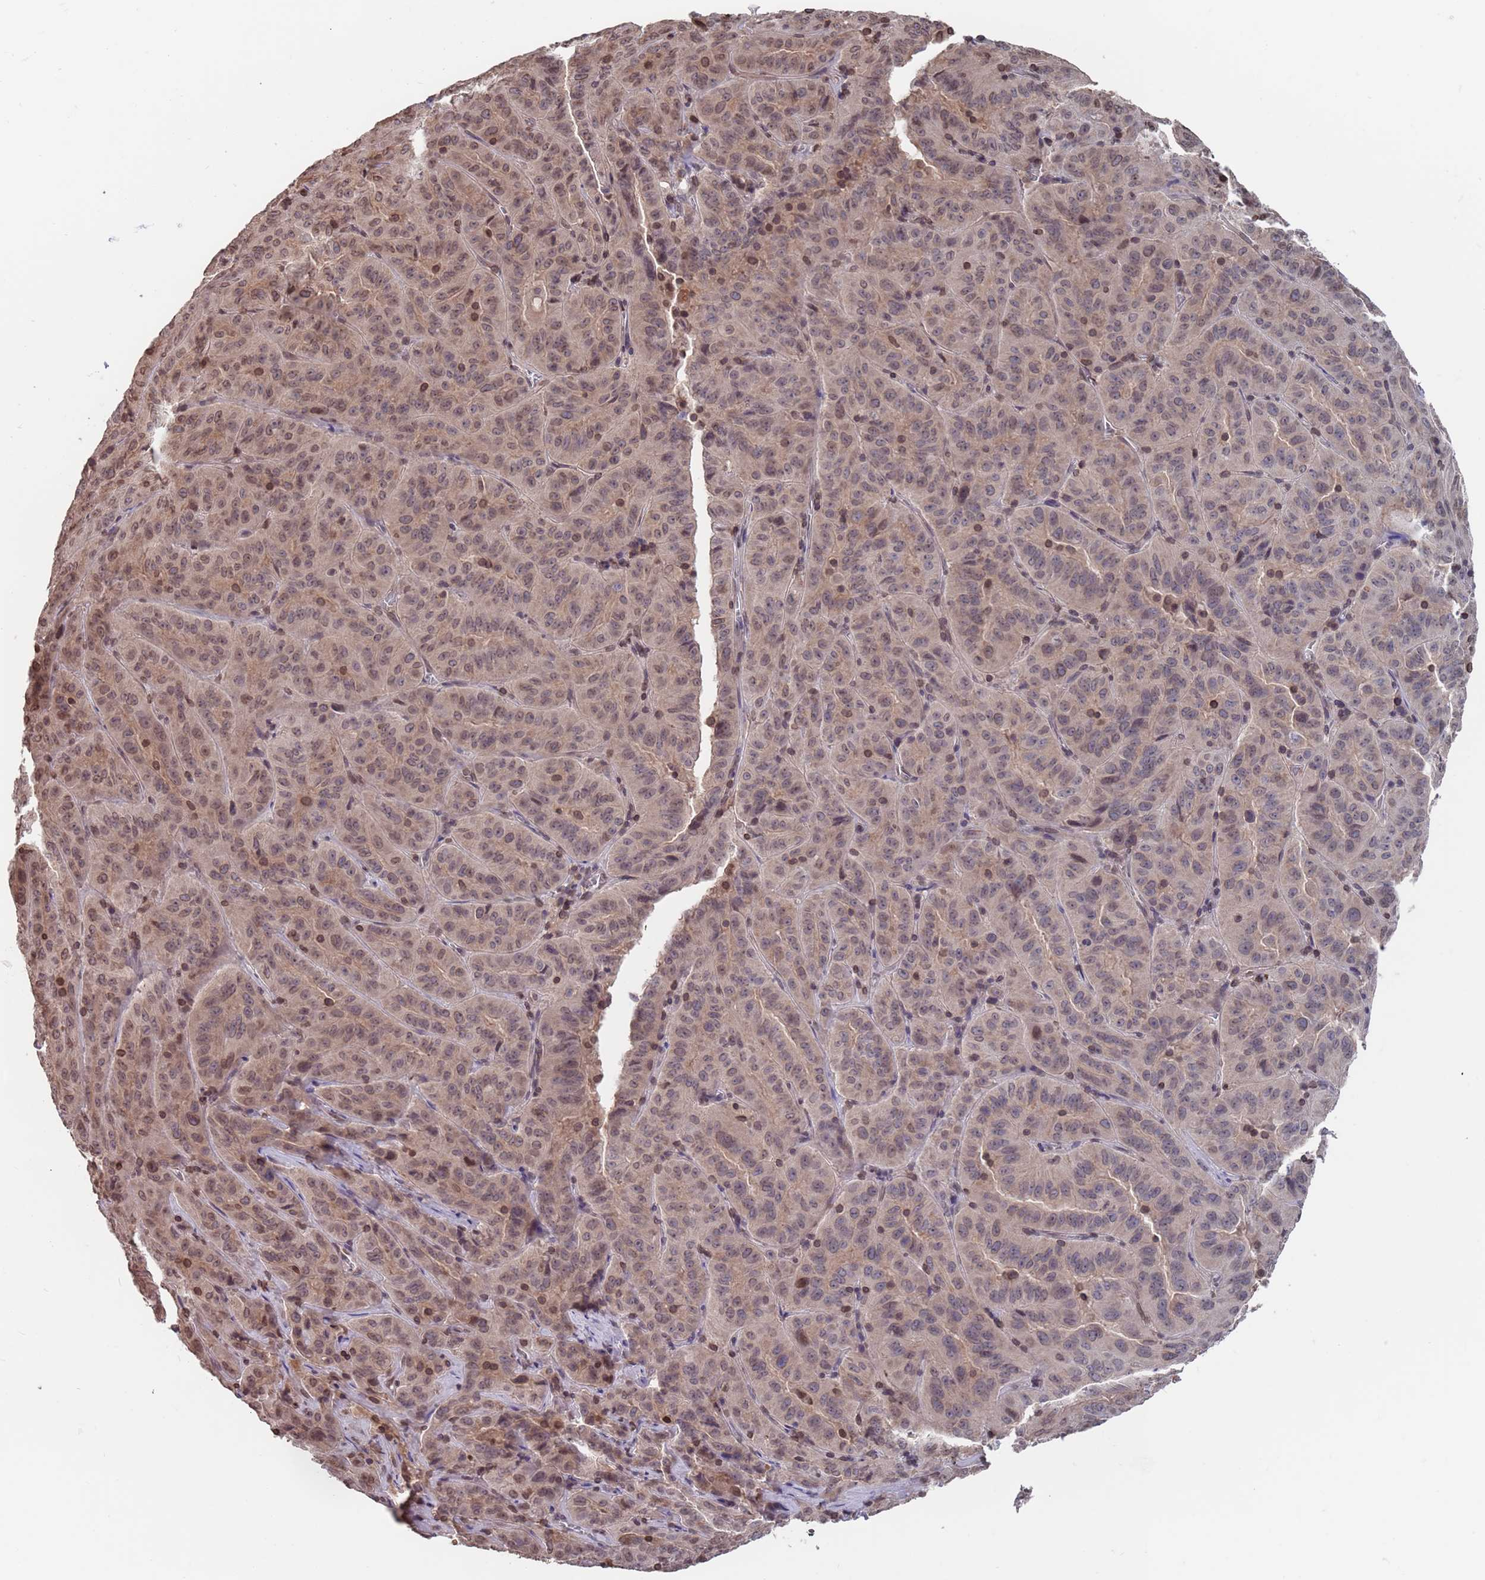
{"staining": {"intensity": "weak", "quantity": "25%-75%", "location": "cytoplasmic/membranous,nuclear"}, "tissue": "pancreatic cancer", "cell_type": "Tumor cells", "image_type": "cancer", "snomed": [{"axis": "morphology", "description": "Adenocarcinoma, NOS"}, {"axis": "topography", "description": "Pancreas"}], "caption": "Immunohistochemical staining of pancreatic cancer (adenocarcinoma) exhibits weak cytoplasmic/membranous and nuclear protein staining in about 25%-75% of tumor cells.", "gene": "SDHAF3", "patient": {"sex": "male", "age": 63}}